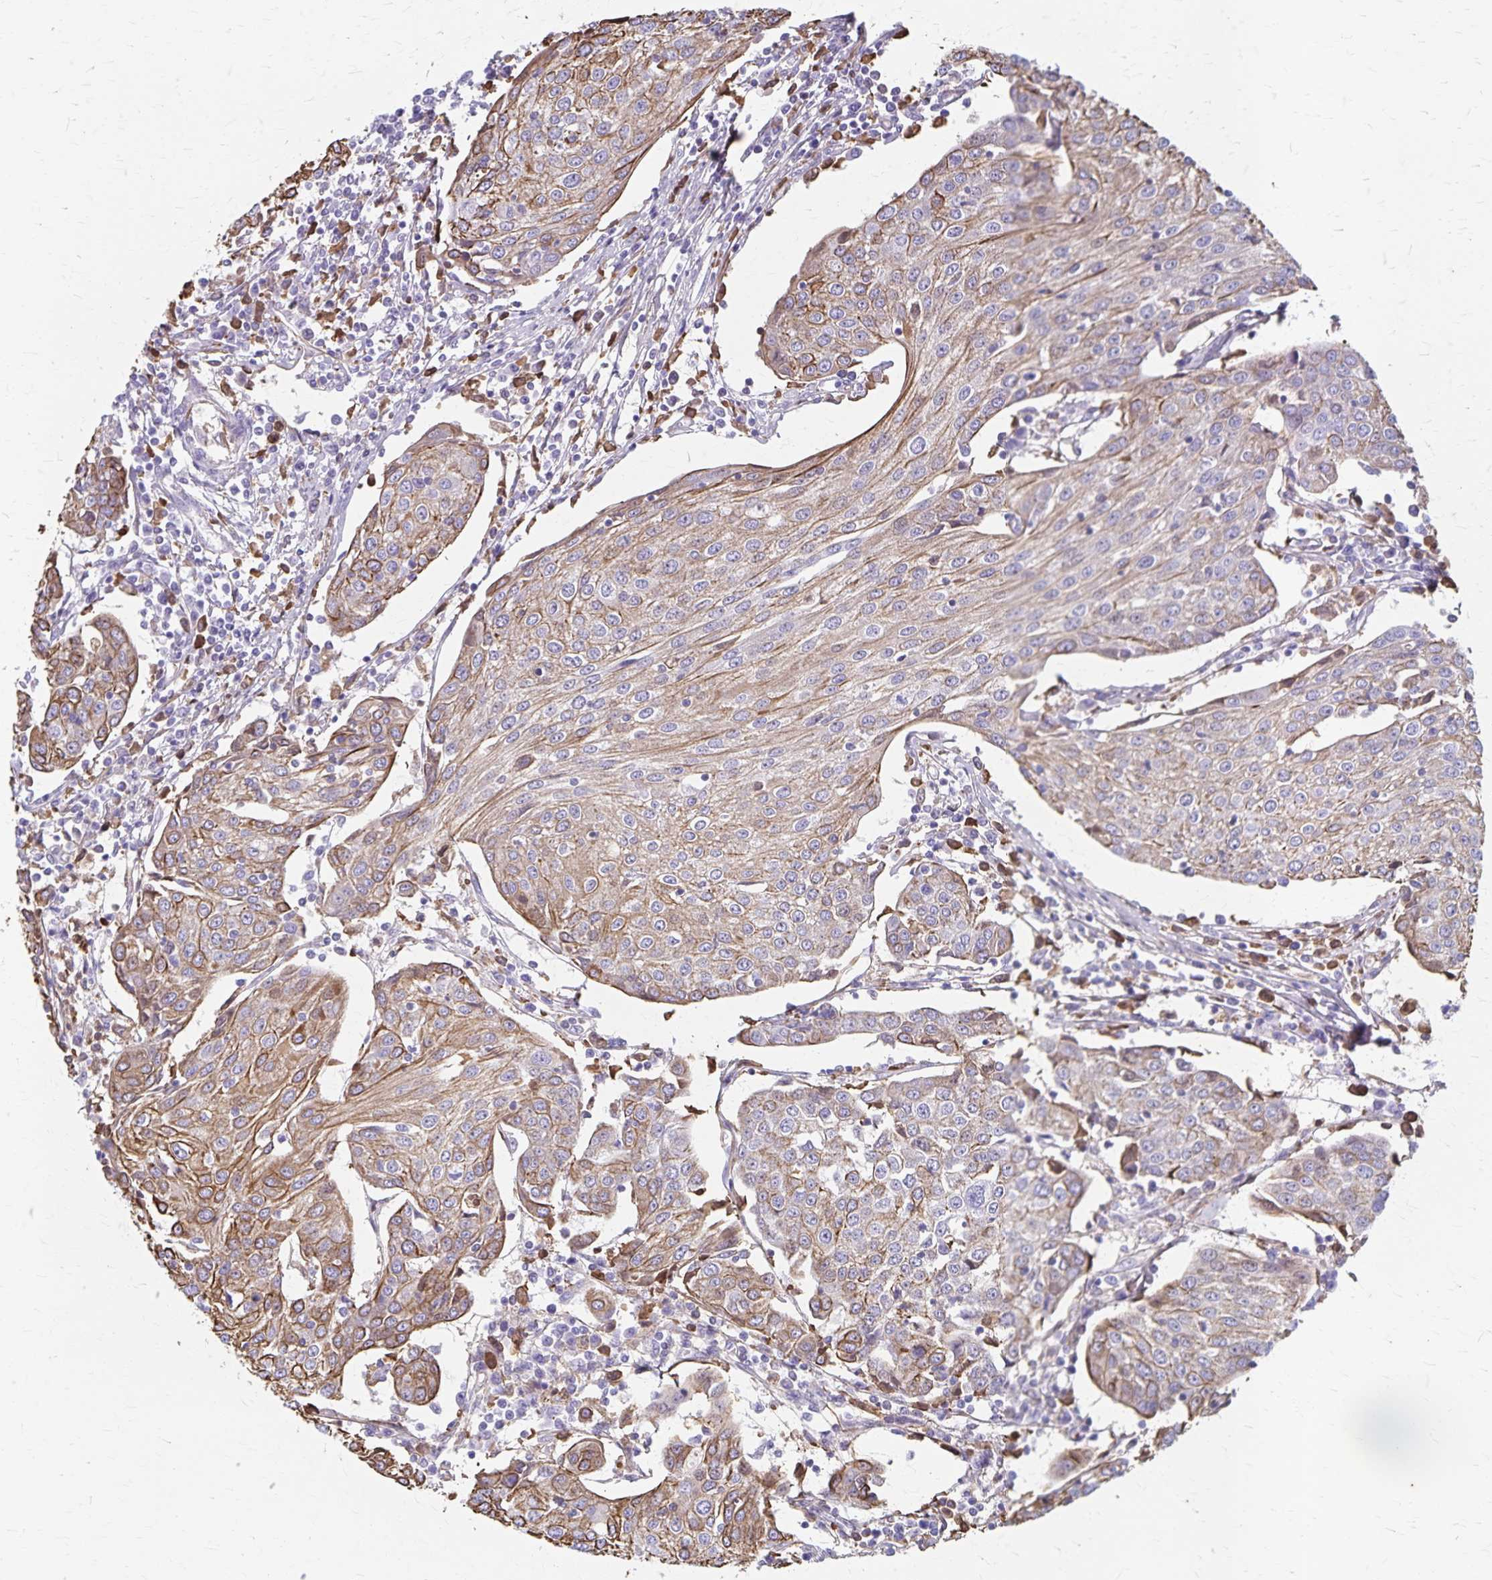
{"staining": {"intensity": "moderate", "quantity": ">75%", "location": "cytoplasmic/membranous"}, "tissue": "urothelial cancer", "cell_type": "Tumor cells", "image_type": "cancer", "snomed": [{"axis": "morphology", "description": "Urothelial carcinoma, High grade"}, {"axis": "topography", "description": "Urinary bladder"}], "caption": "Moderate cytoplasmic/membranous positivity is seen in approximately >75% of tumor cells in high-grade urothelial carcinoma.", "gene": "GPBAR1", "patient": {"sex": "female", "age": 85}}